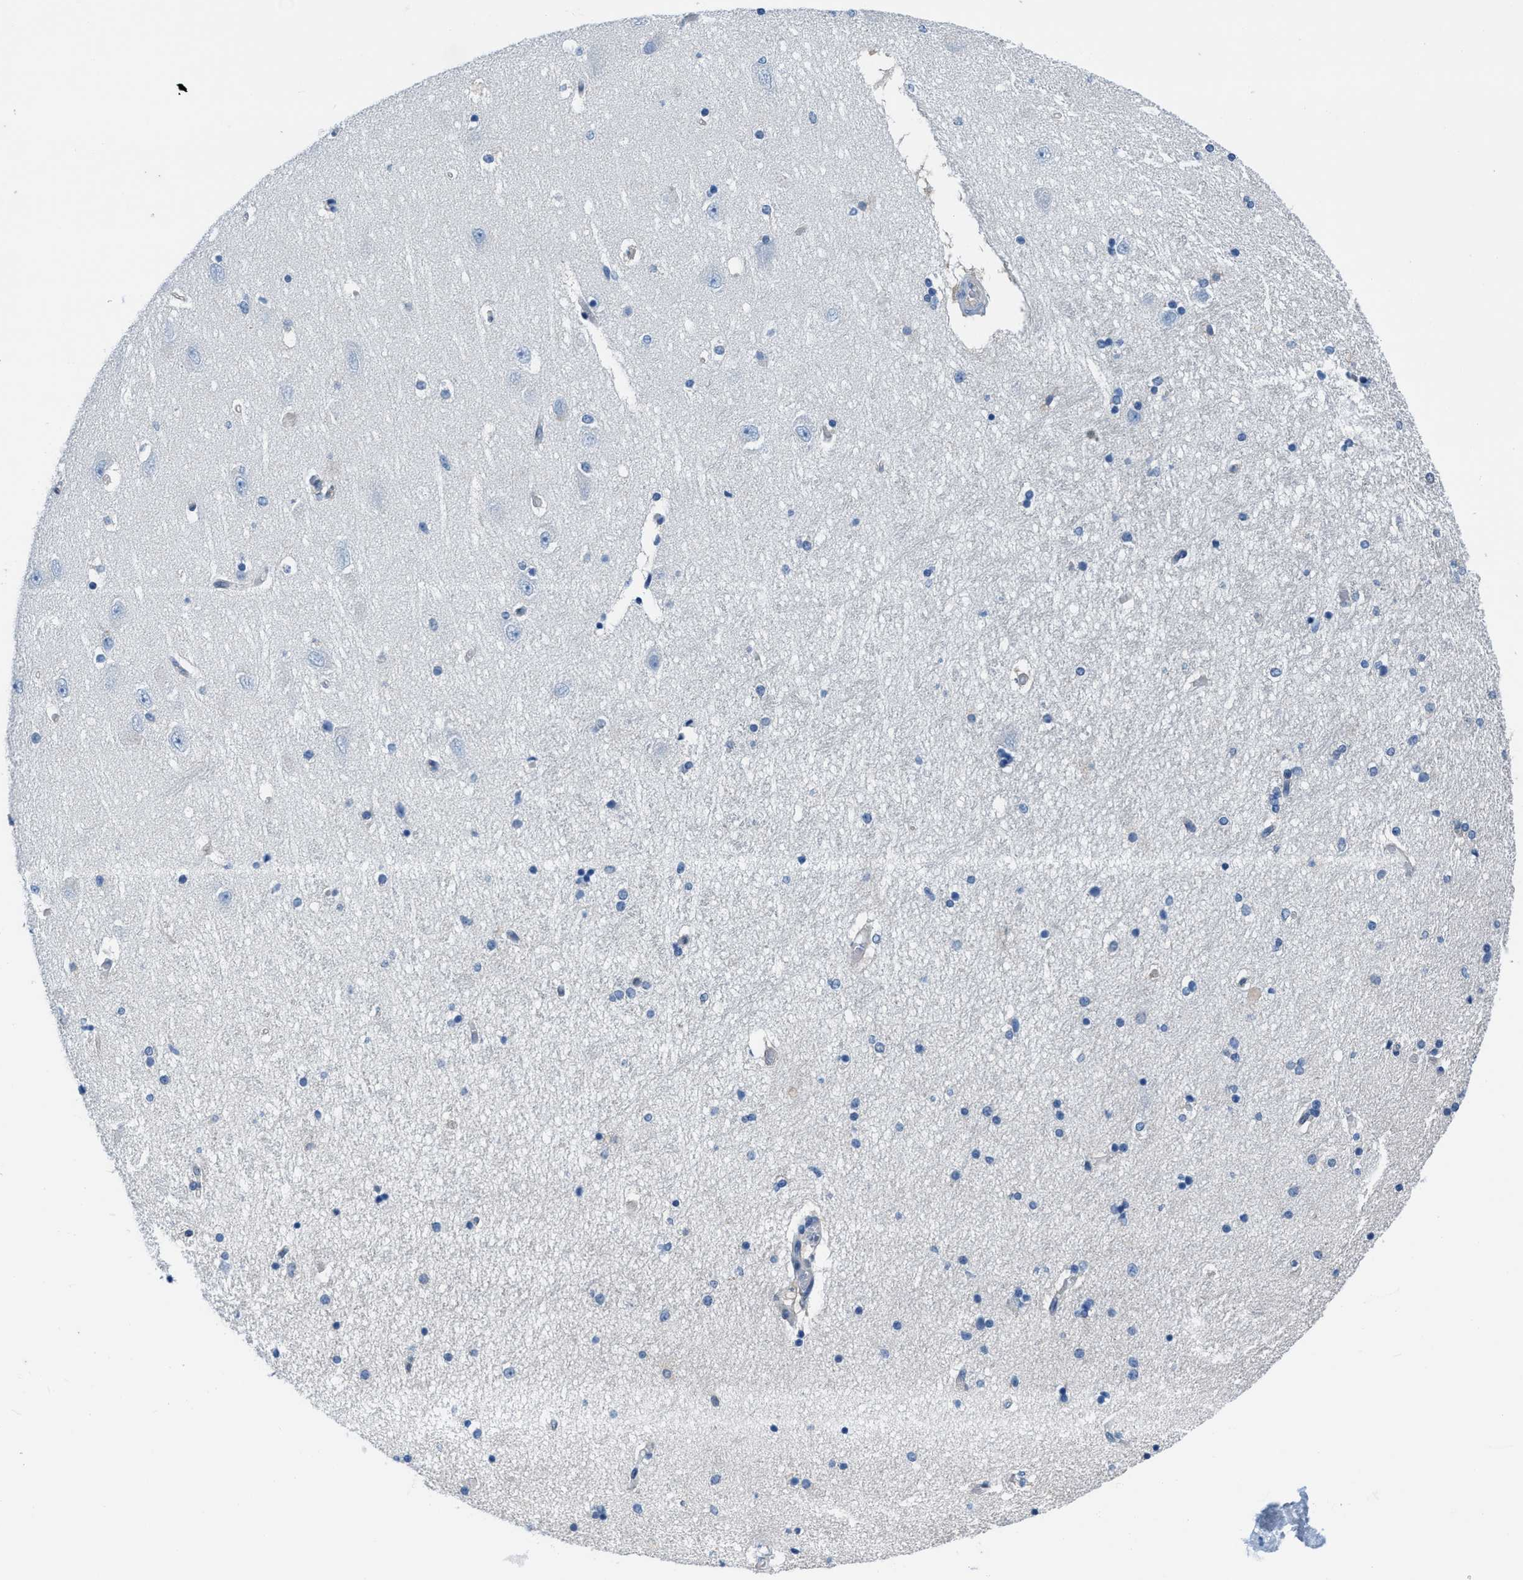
{"staining": {"intensity": "negative", "quantity": "none", "location": "none"}, "tissue": "hippocampus", "cell_type": "Glial cells", "image_type": "normal", "snomed": [{"axis": "morphology", "description": "Normal tissue, NOS"}, {"axis": "topography", "description": "Hippocampus"}], "caption": "The immunohistochemistry (IHC) micrograph has no significant staining in glial cells of hippocampus.", "gene": "NUDT5", "patient": {"sex": "female", "age": 54}}